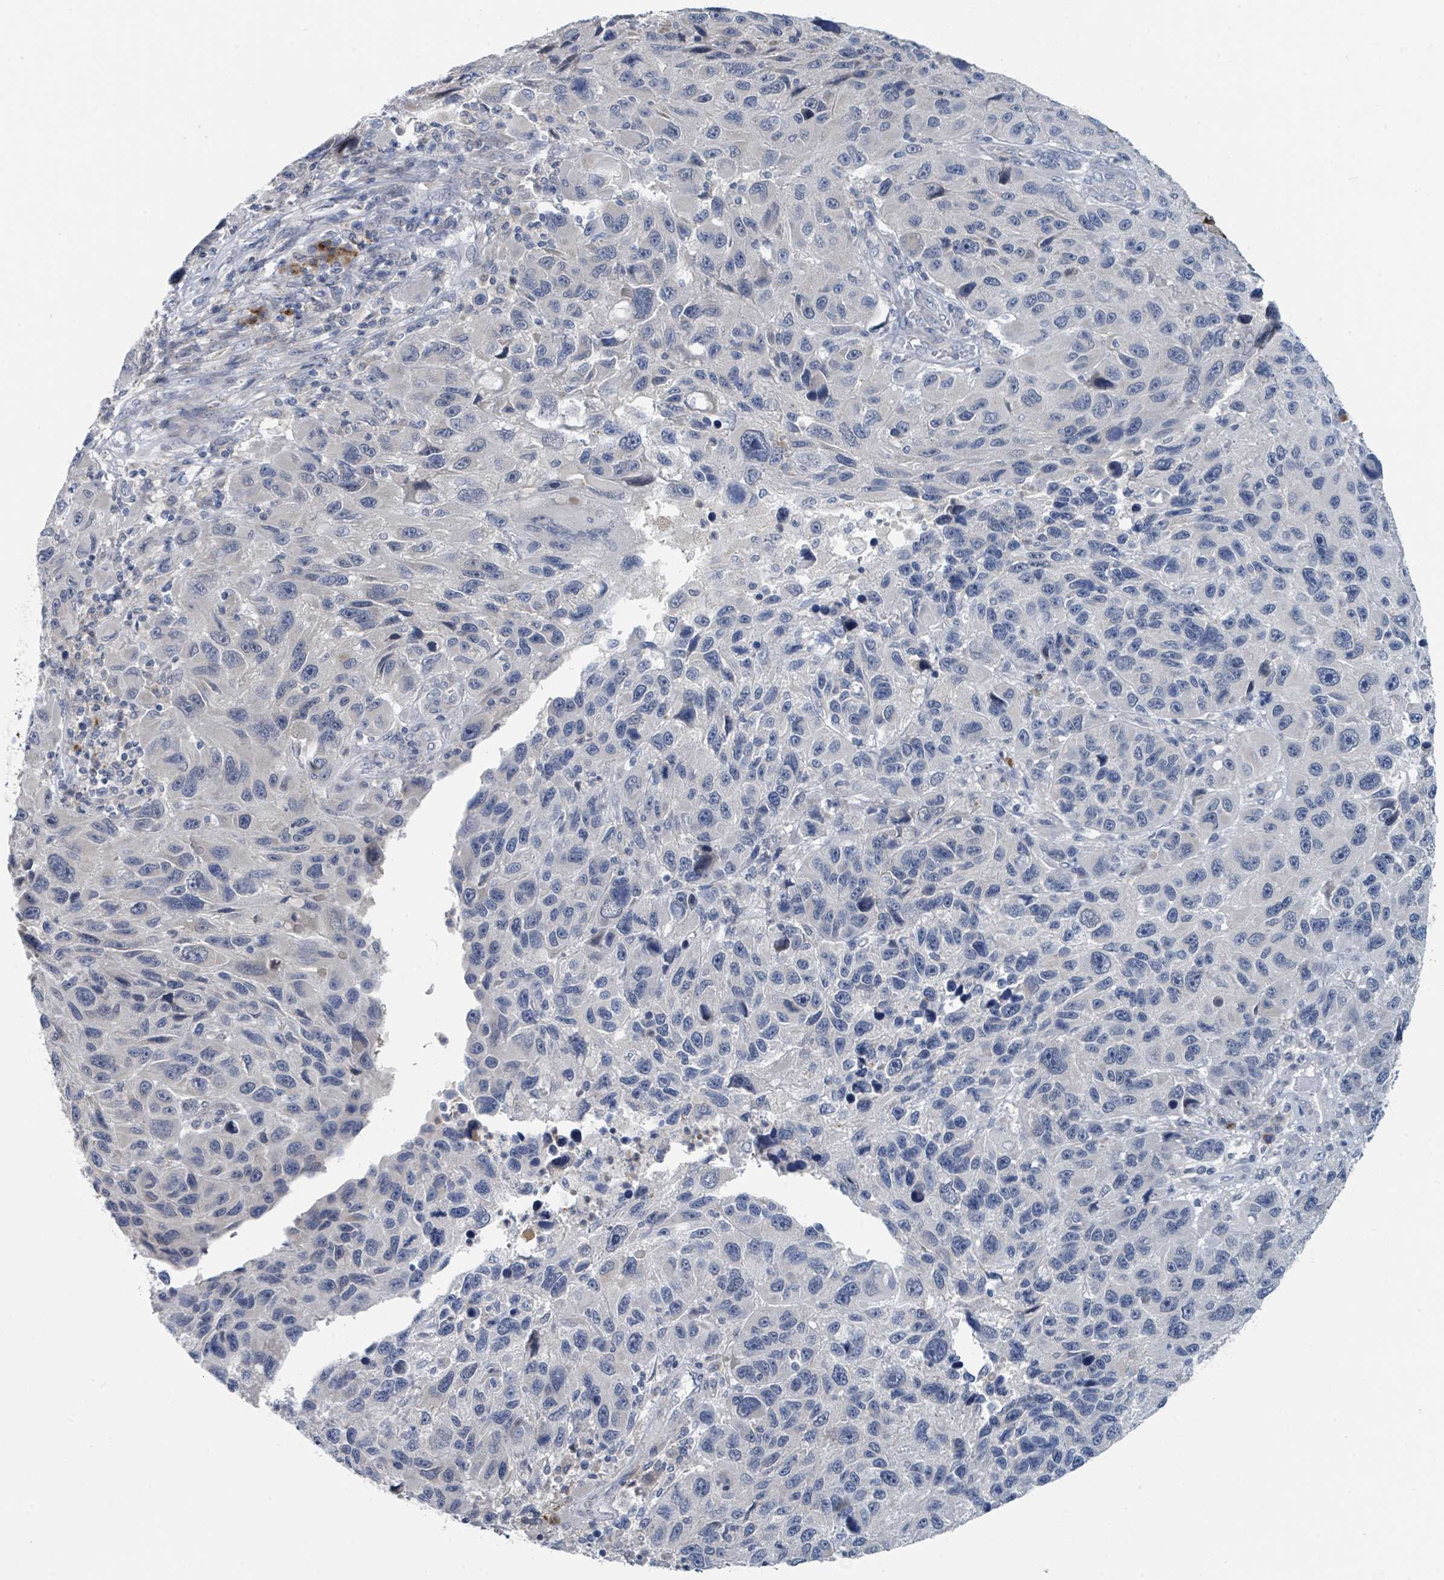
{"staining": {"intensity": "negative", "quantity": "none", "location": "none"}, "tissue": "melanoma", "cell_type": "Tumor cells", "image_type": "cancer", "snomed": [{"axis": "morphology", "description": "Malignant melanoma, NOS"}, {"axis": "topography", "description": "Skin"}], "caption": "There is no significant expression in tumor cells of melanoma.", "gene": "ANKRD55", "patient": {"sex": "male", "age": 53}}